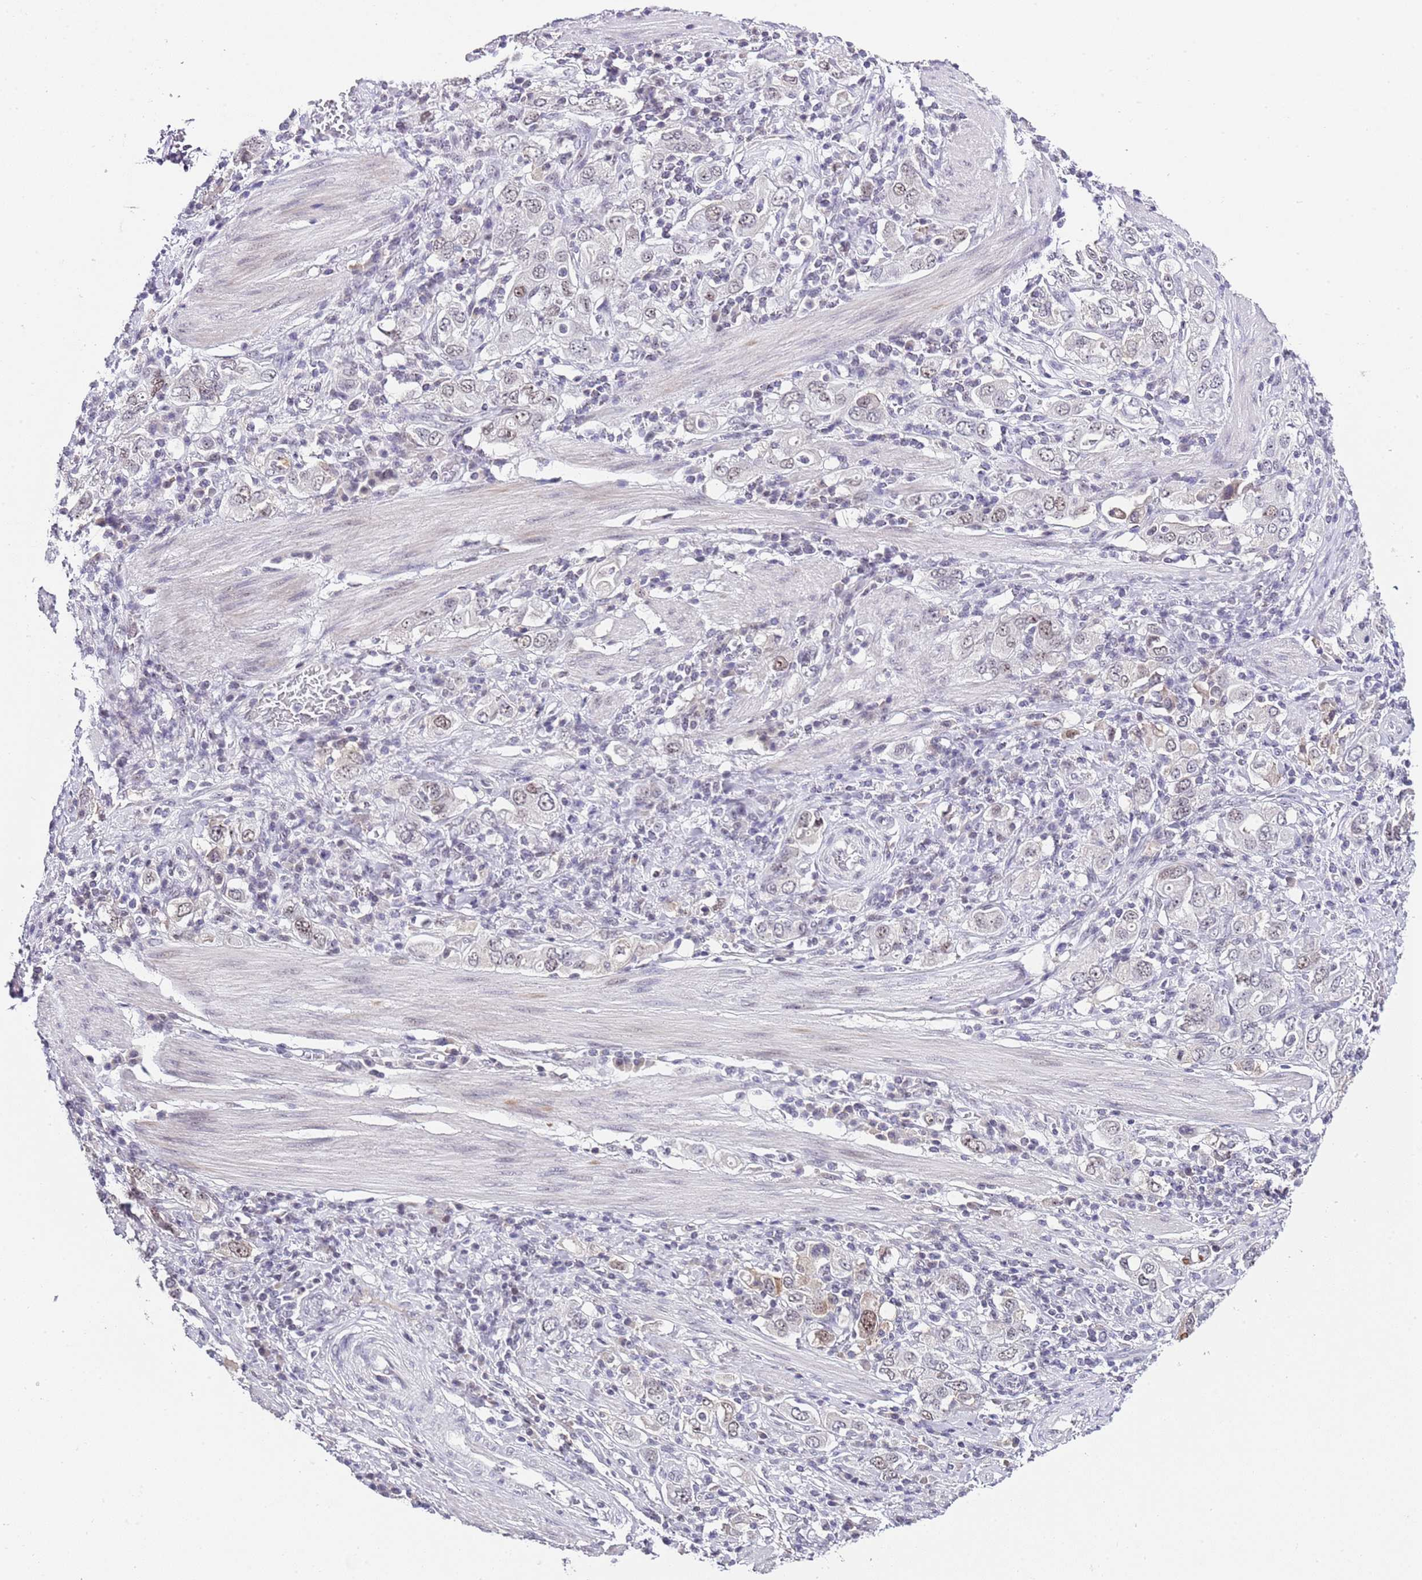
{"staining": {"intensity": "weak", "quantity": "25%-75%", "location": "nuclear"}, "tissue": "stomach cancer", "cell_type": "Tumor cells", "image_type": "cancer", "snomed": [{"axis": "morphology", "description": "Adenocarcinoma, NOS"}, {"axis": "topography", "description": "Stomach, upper"}, {"axis": "topography", "description": "Stomach"}], "caption": "High-power microscopy captured an immunohistochemistry photomicrograph of stomach adenocarcinoma, revealing weak nuclear staining in about 25%-75% of tumor cells.", "gene": "NOP56", "patient": {"sex": "male", "age": 62}}